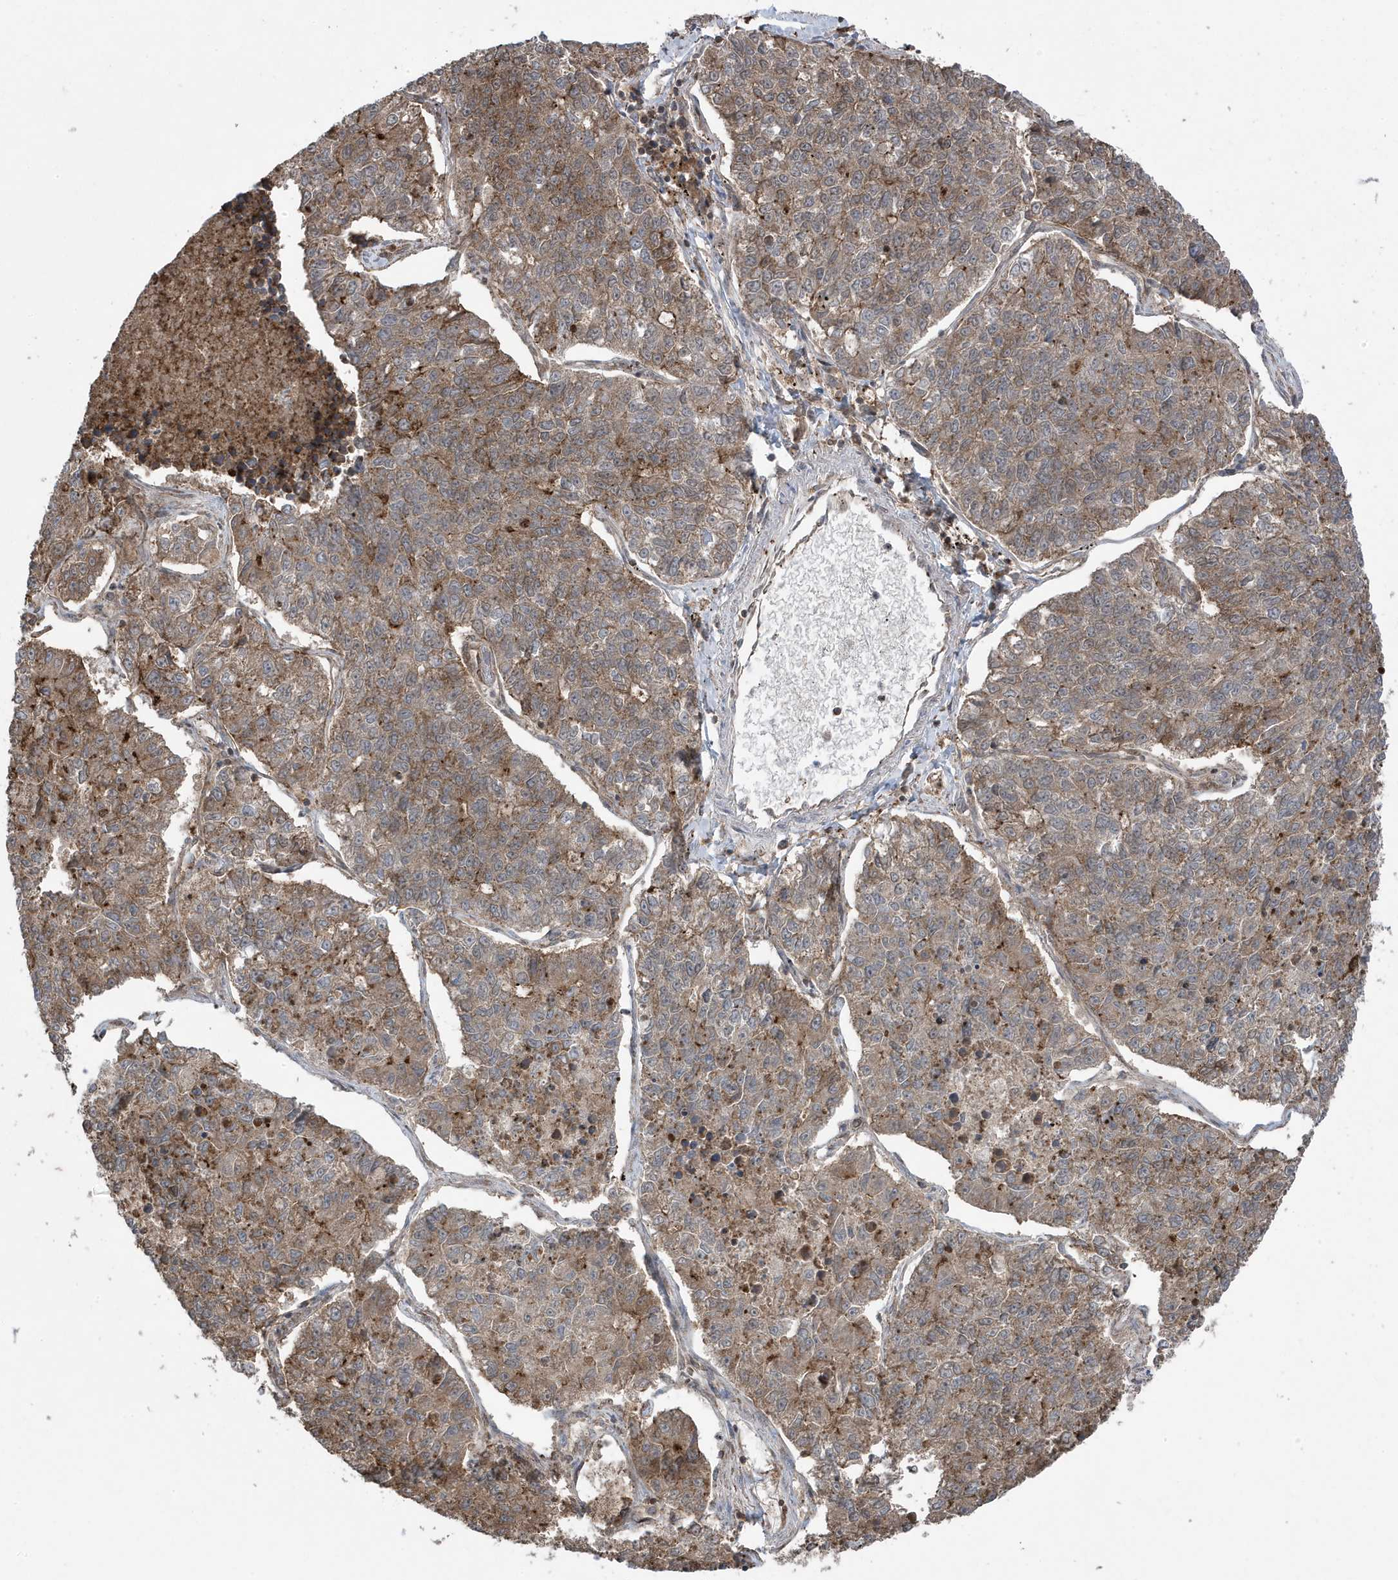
{"staining": {"intensity": "moderate", "quantity": ">75%", "location": "cytoplasmic/membranous"}, "tissue": "lung cancer", "cell_type": "Tumor cells", "image_type": "cancer", "snomed": [{"axis": "morphology", "description": "Adenocarcinoma, NOS"}, {"axis": "topography", "description": "Lung"}], "caption": "Immunohistochemistry (IHC) micrograph of human adenocarcinoma (lung) stained for a protein (brown), which reveals medium levels of moderate cytoplasmic/membranous expression in approximately >75% of tumor cells.", "gene": "MAPK1IP1L", "patient": {"sex": "male", "age": 49}}